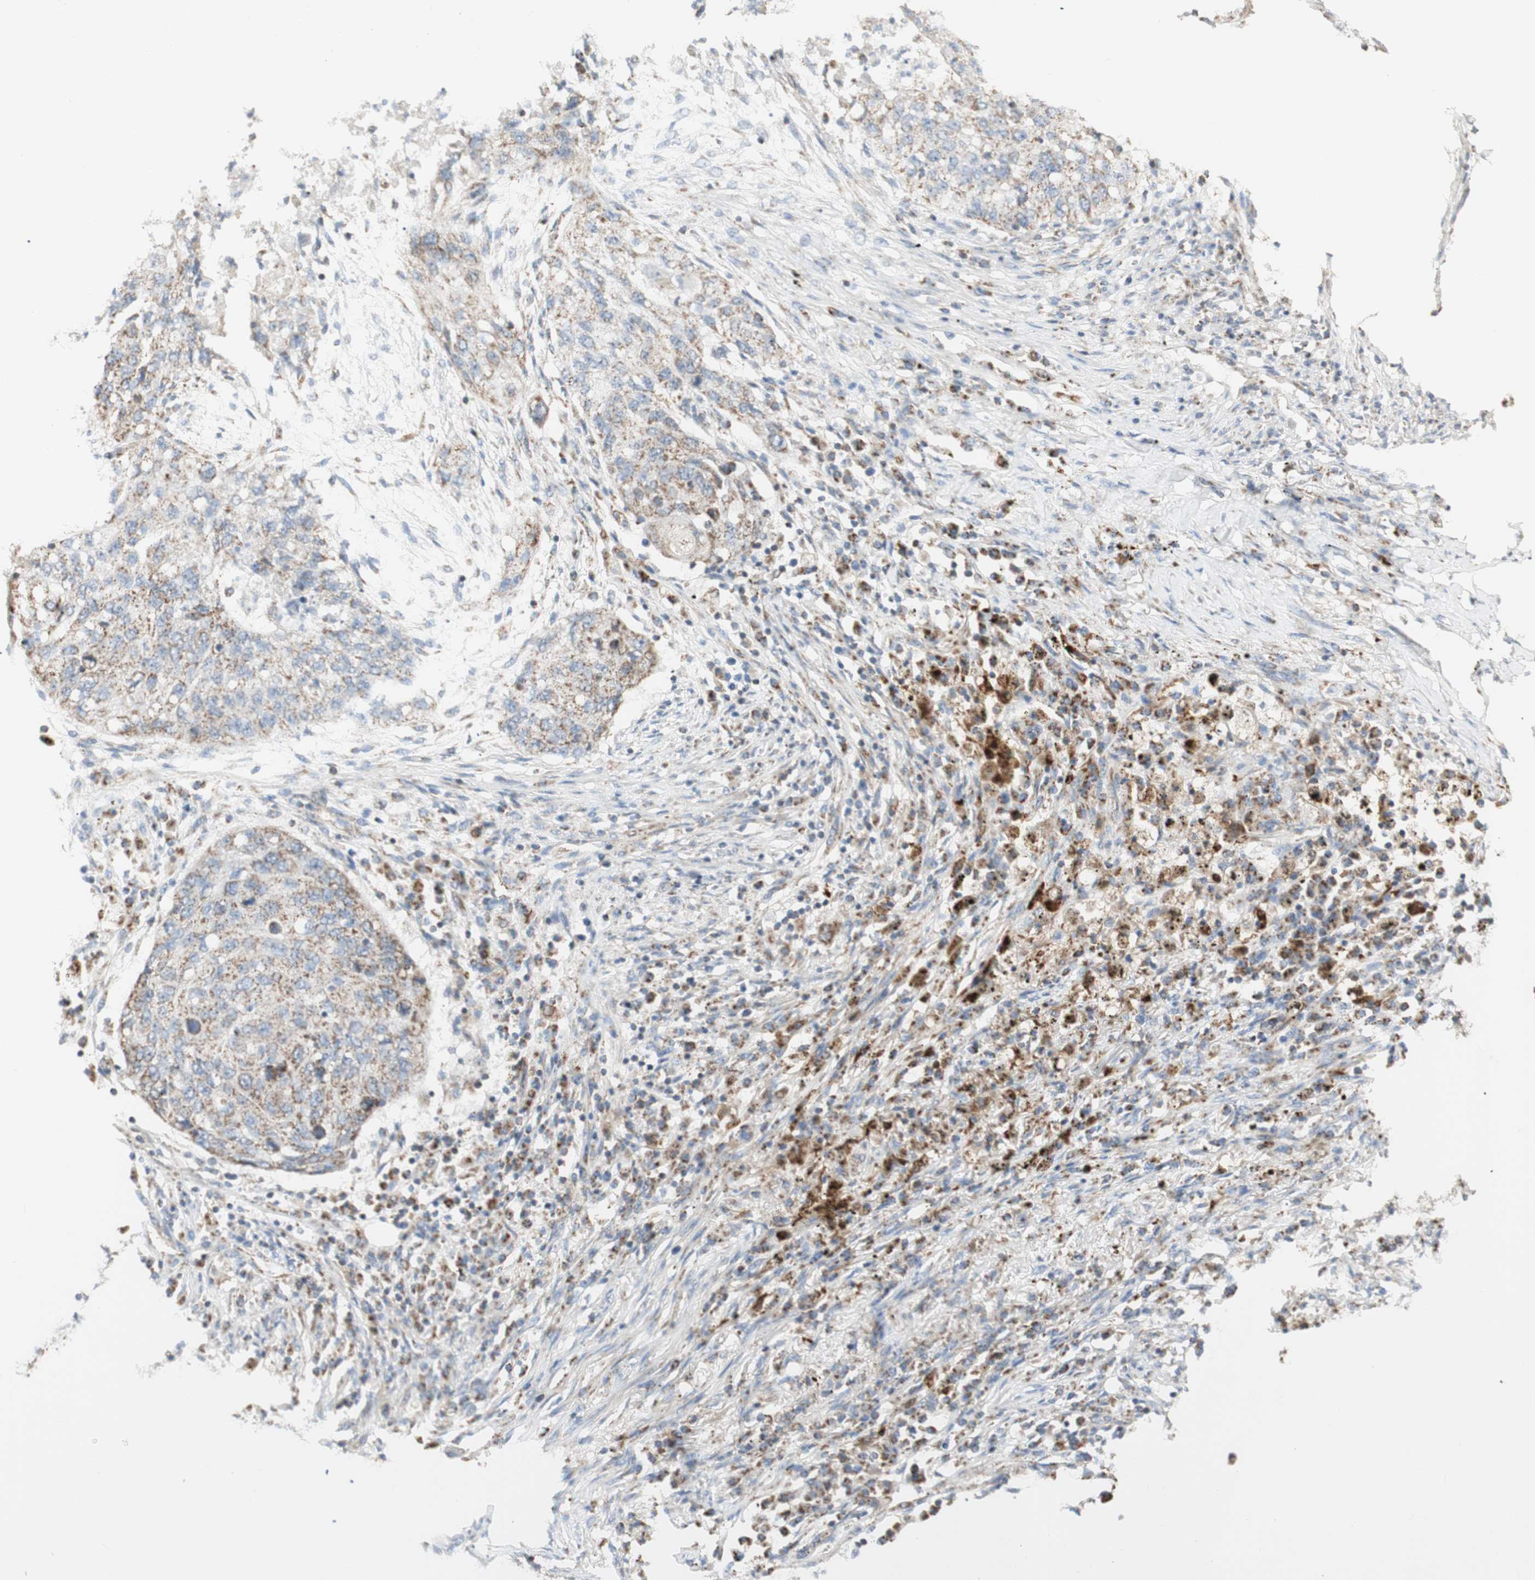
{"staining": {"intensity": "weak", "quantity": ">75%", "location": "cytoplasmic/membranous"}, "tissue": "lung cancer", "cell_type": "Tumor cells", "image_type": "cancer", "snomed": [{"axis": "morphology", "description": "Squamous cell carcinoma, NOS"}, {"axis": "topography", "description": "Lung"}], "caption": "Weak cytoplasmic/membranous positivity for a protein is present in about >75% of tumor cells of lung cancer using IHC.", "gene": "LETM1", "patient": {"sex": "female", "age": 63}}